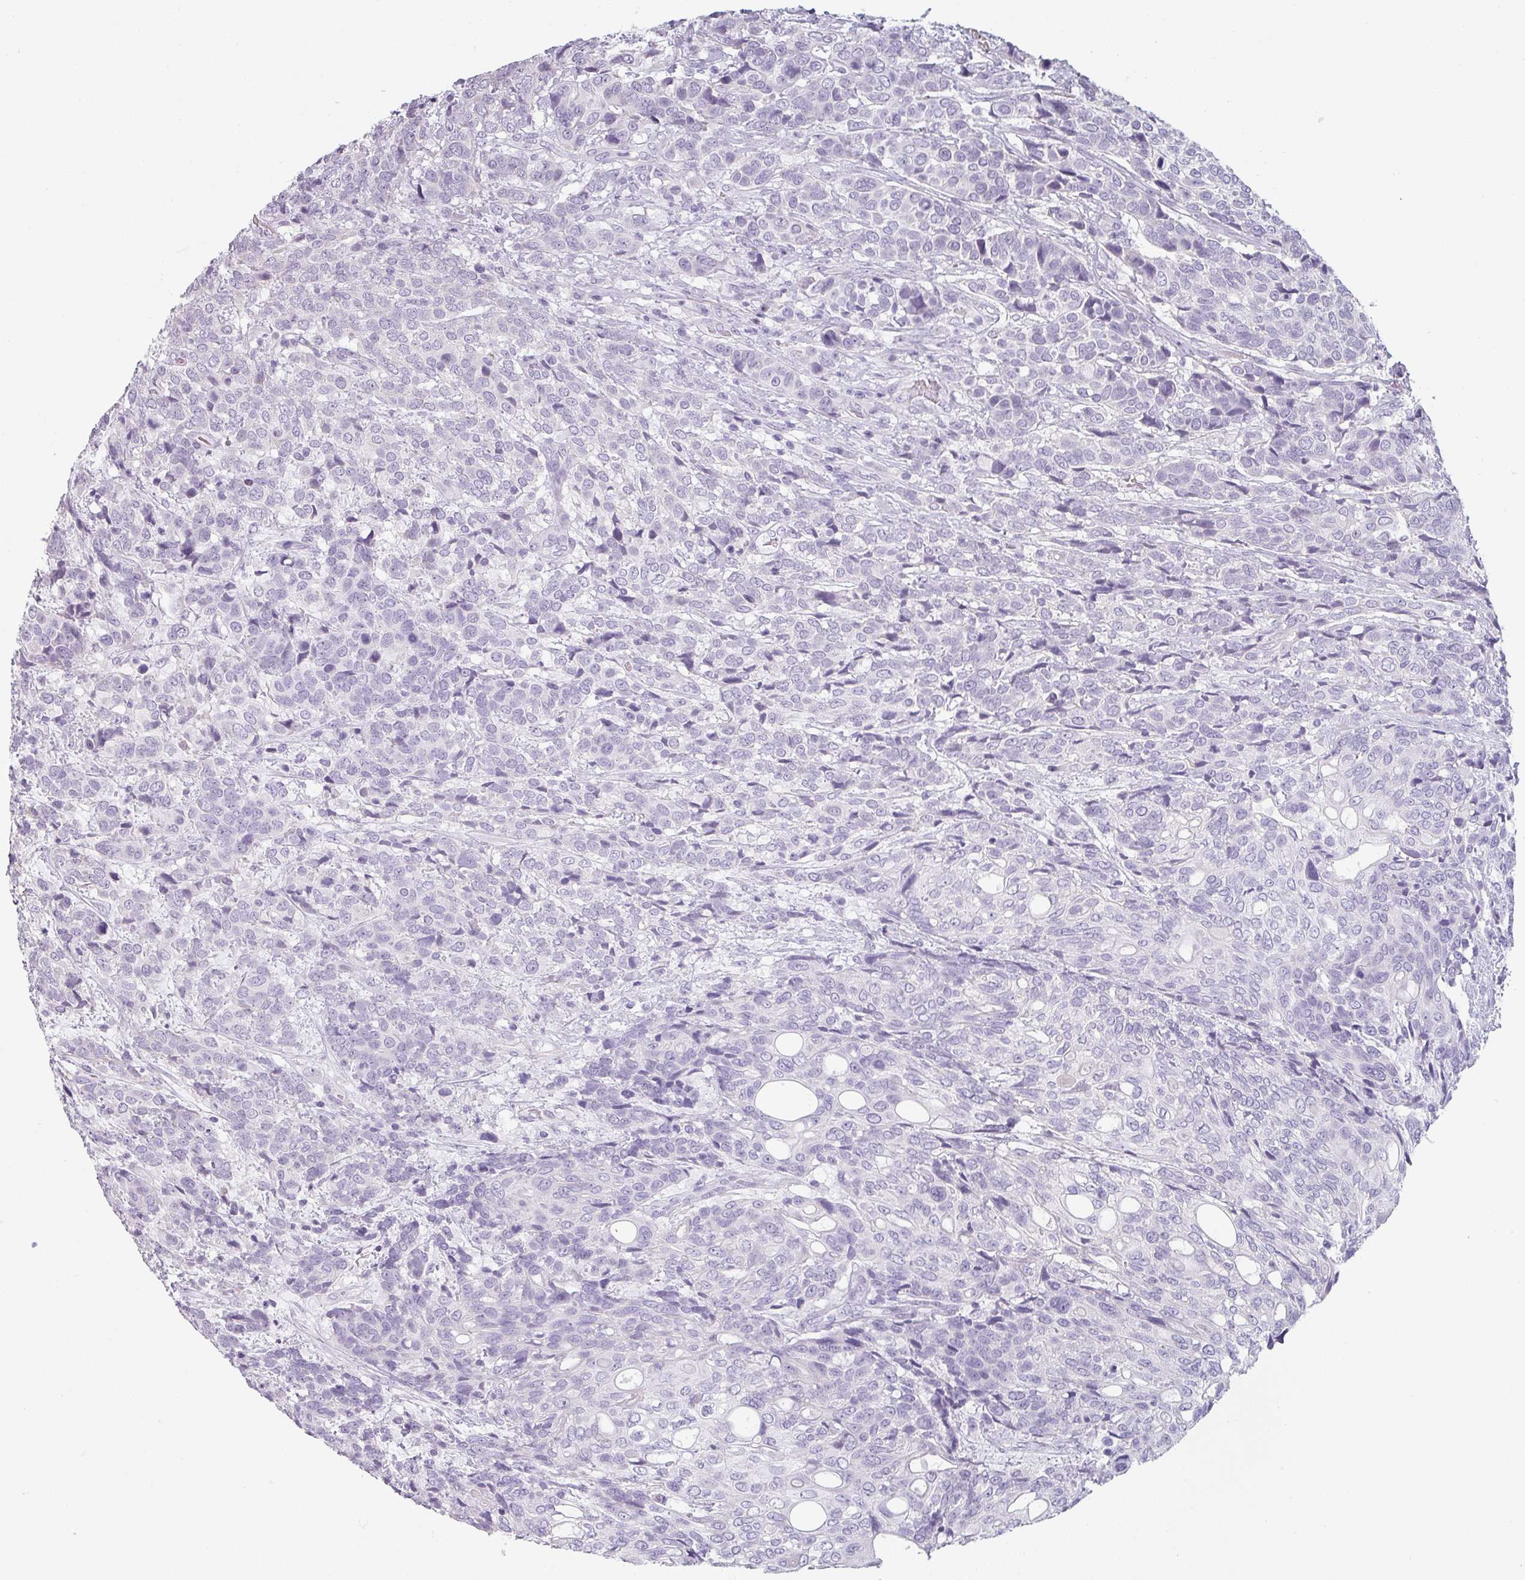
{"staining": {"intensity": "negative", "quantity": "none", "location": "none"}, "tissue": "urothelial cancer", "cell_type": "Tumor cells", "image_type": "cancer", "snomed": [{"axis": "morphology", "description": "Urothelial carcinoma, High grade"}, {"axis": "topography", "description": "Urinary bladder"}], "caption": "Tumor cells show no significant protein staining in urothelial carcinoma (high-grade).", "gene": "SFTPA1", "patient": {"sex": "female", "age": 70}}